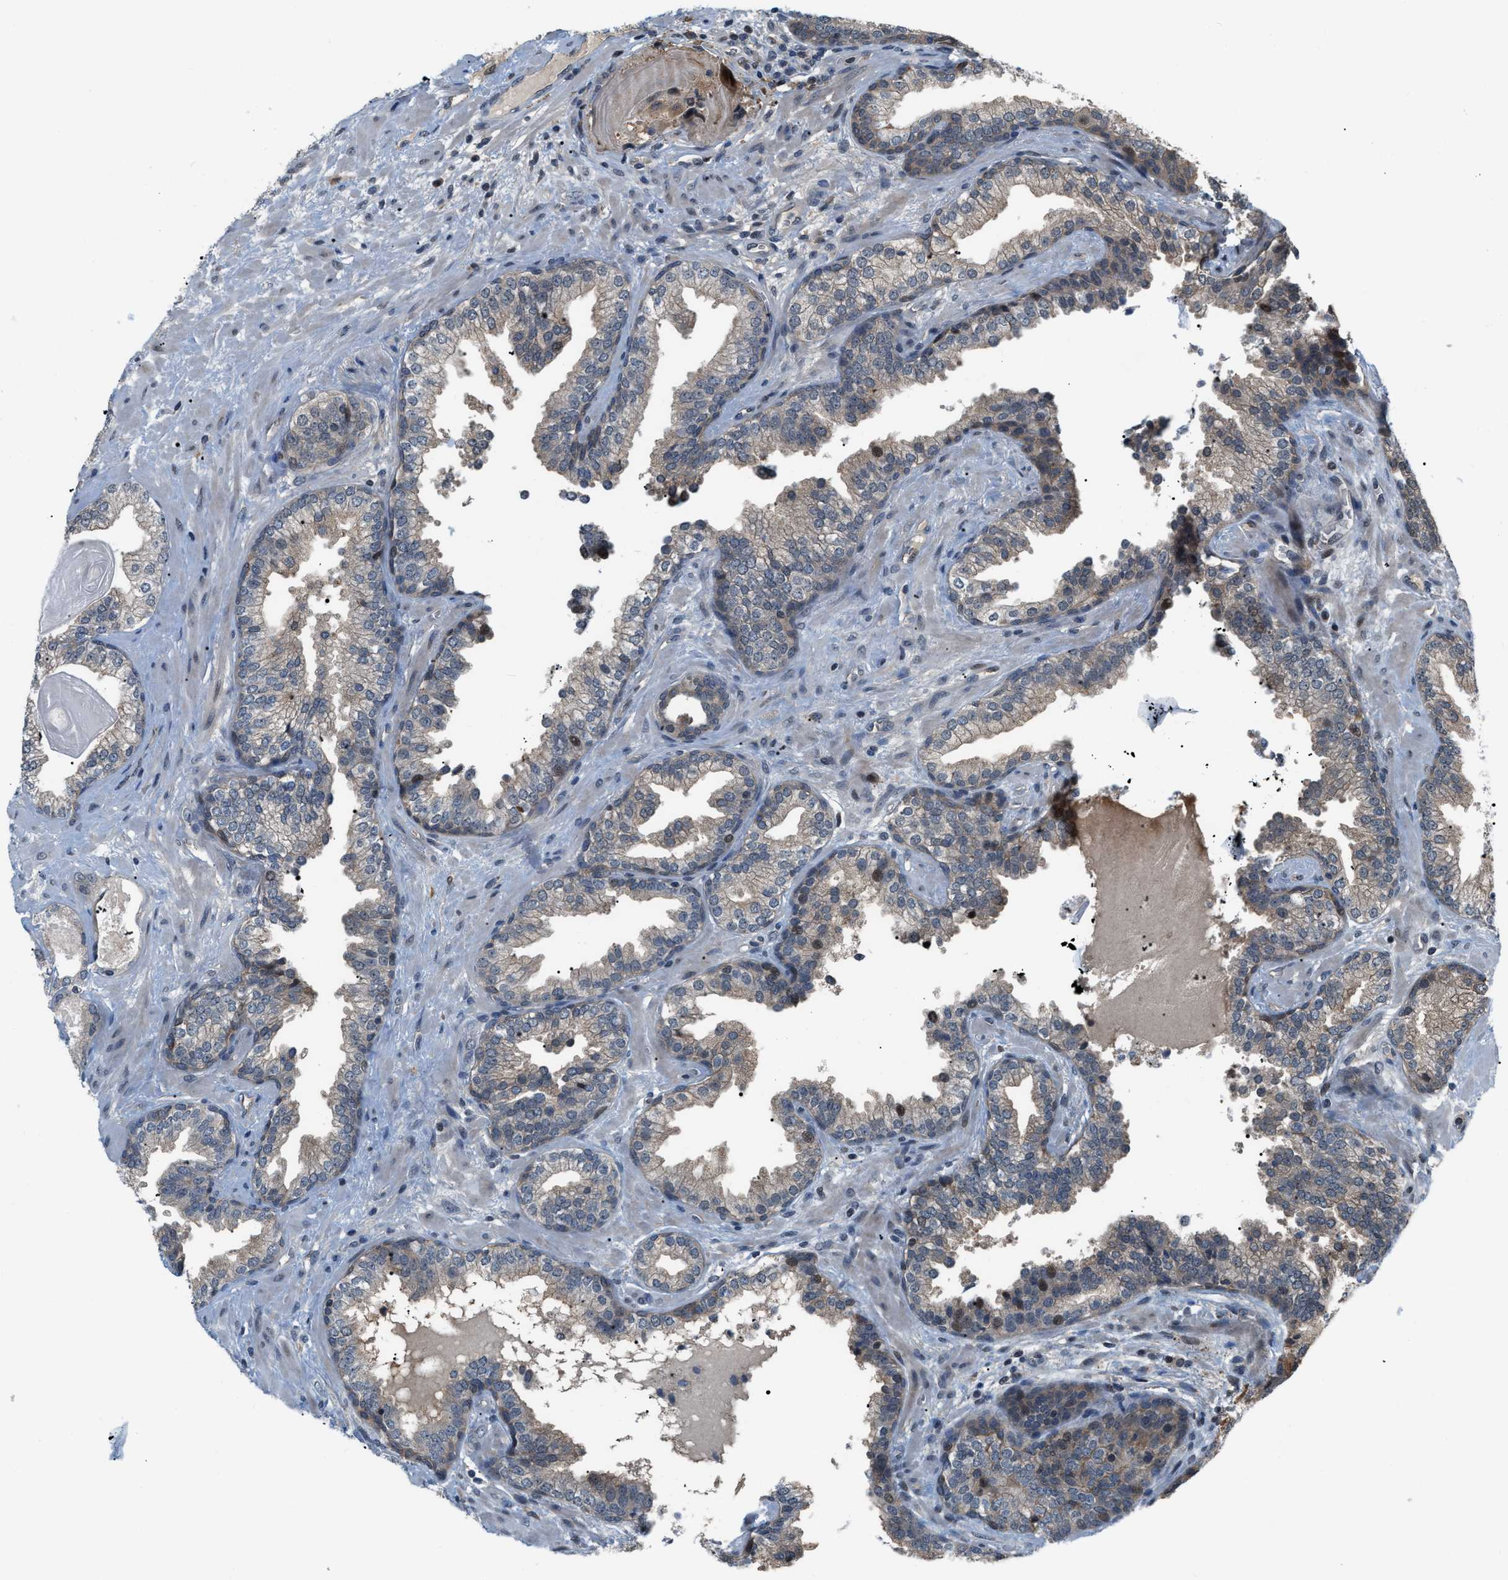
{"staining": {"intensity": "weak", "quantity": "<25%", "location": "cytoplasmic/membranous"}, "tissue": "prostate cancer", "cell_type": "Tumor cells", "image_type": "cancer", "snomed": [{"axis": "morphology", "description": "Adenocarcinoma, Low grade"}, {"axis": "topography", "description": "Prostate"}], "caption": "High magnification brightfield microscopy of low-grade adenocarcinoma (prostate) stained with DAB (brown) and counterstained with hematoxylin (blue): tumor cells show no significant positivity. The staining is performed using DAB brown chromogen with nuclei counter-stained in using hematoxylin.", "gene": "RFFL", "patient": {"sex": "male", "age": 65}}